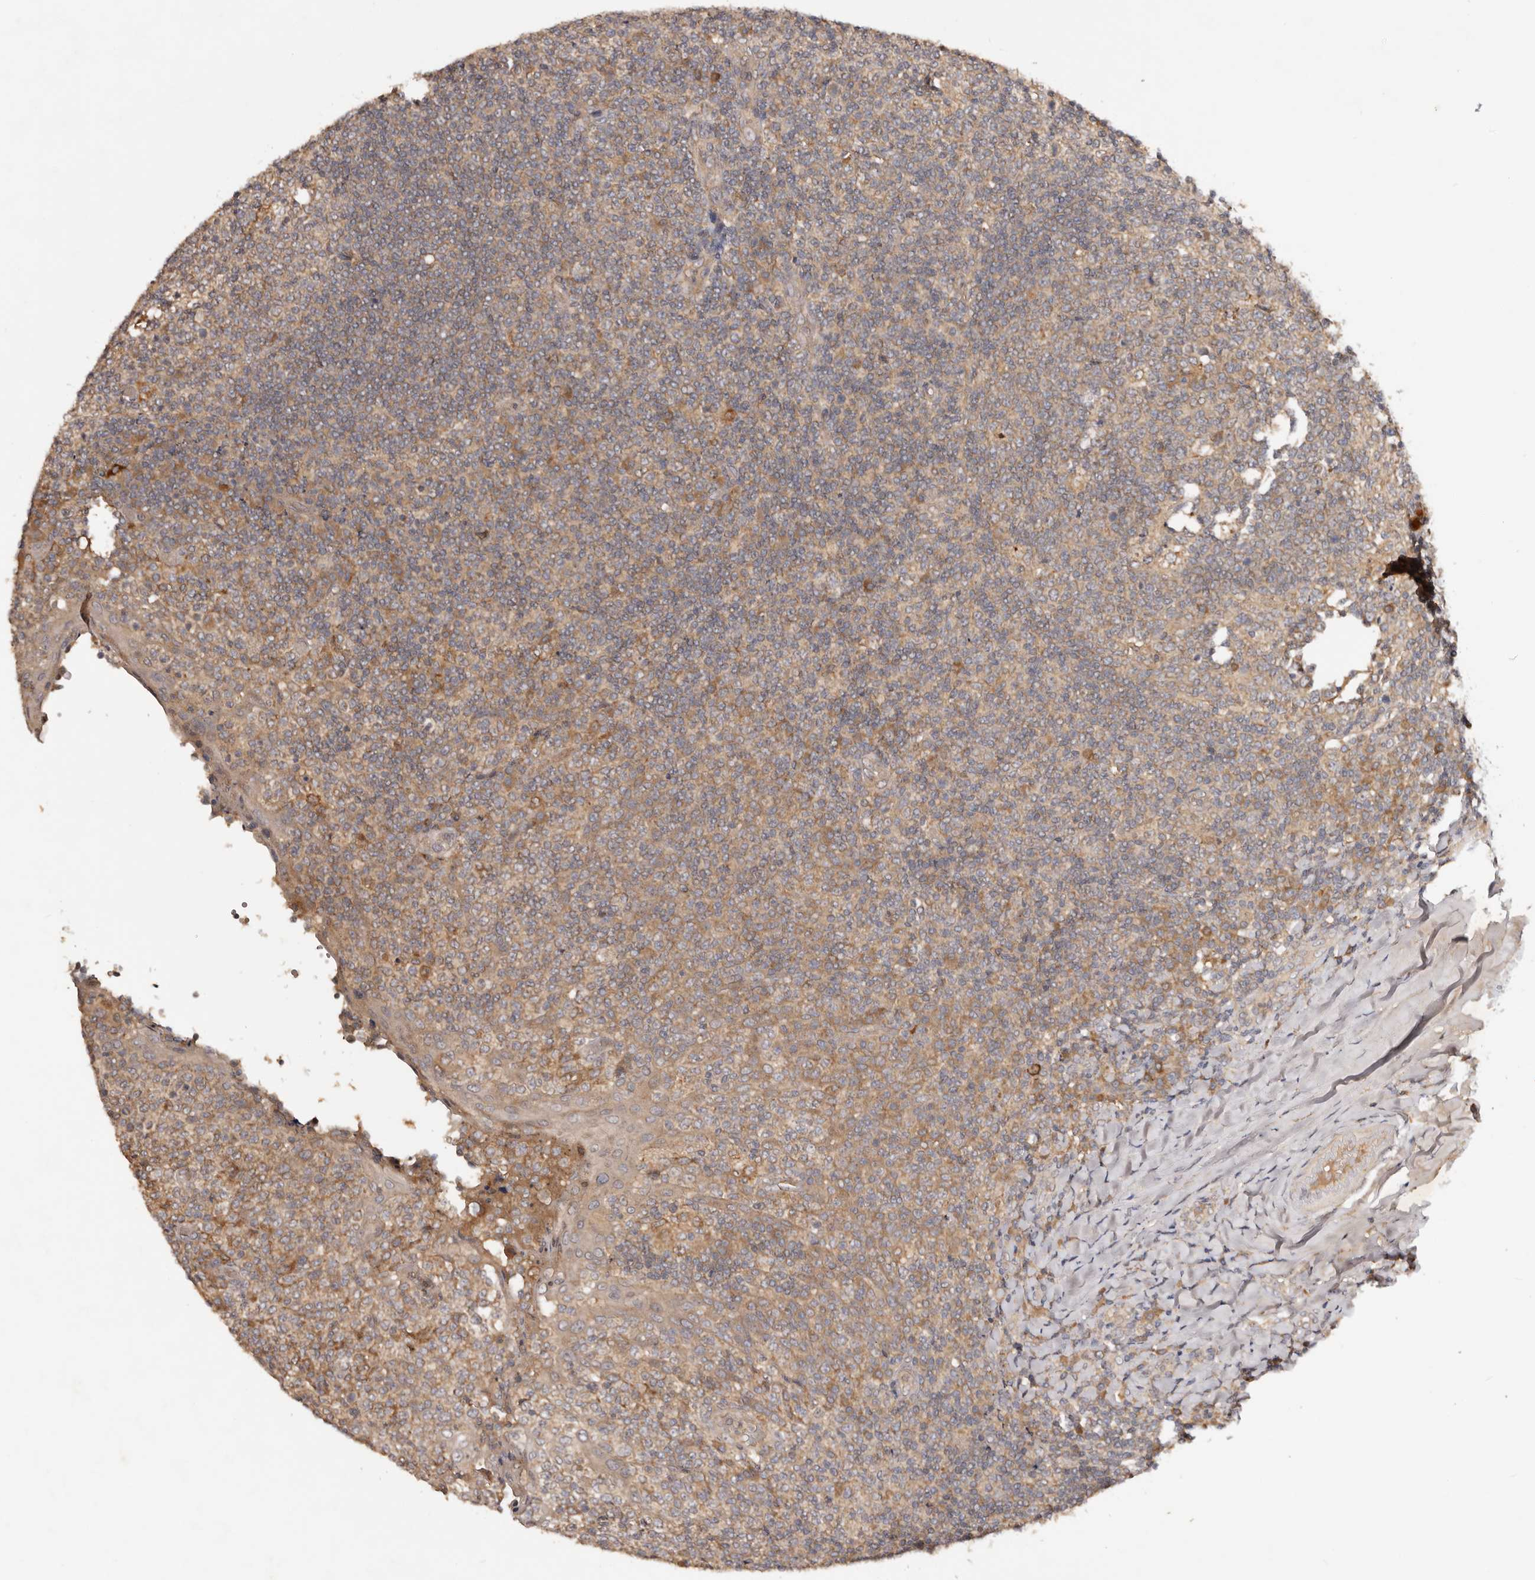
{"staining": {"intensity": "moderate", "quantity": ">75%", "location": "cytoplasmic/membranous"}, "tissue": "tonsil", "cell_type": "Germinal center cells", "image_type": "normal", "snomed": [{"axis": "morphology", "description": "Normal tissue, NOS"}, {"axis": "topography", "description": "Tonsil"}], "caption": "Immunohistochemical staining of unremarkable tonsil demonstrates moderate cytoplasmic/membranous protein expression in about >75% of germinal center cells.", "gene": "PKIB", "patient": {"sex": "female", "age": 19}}